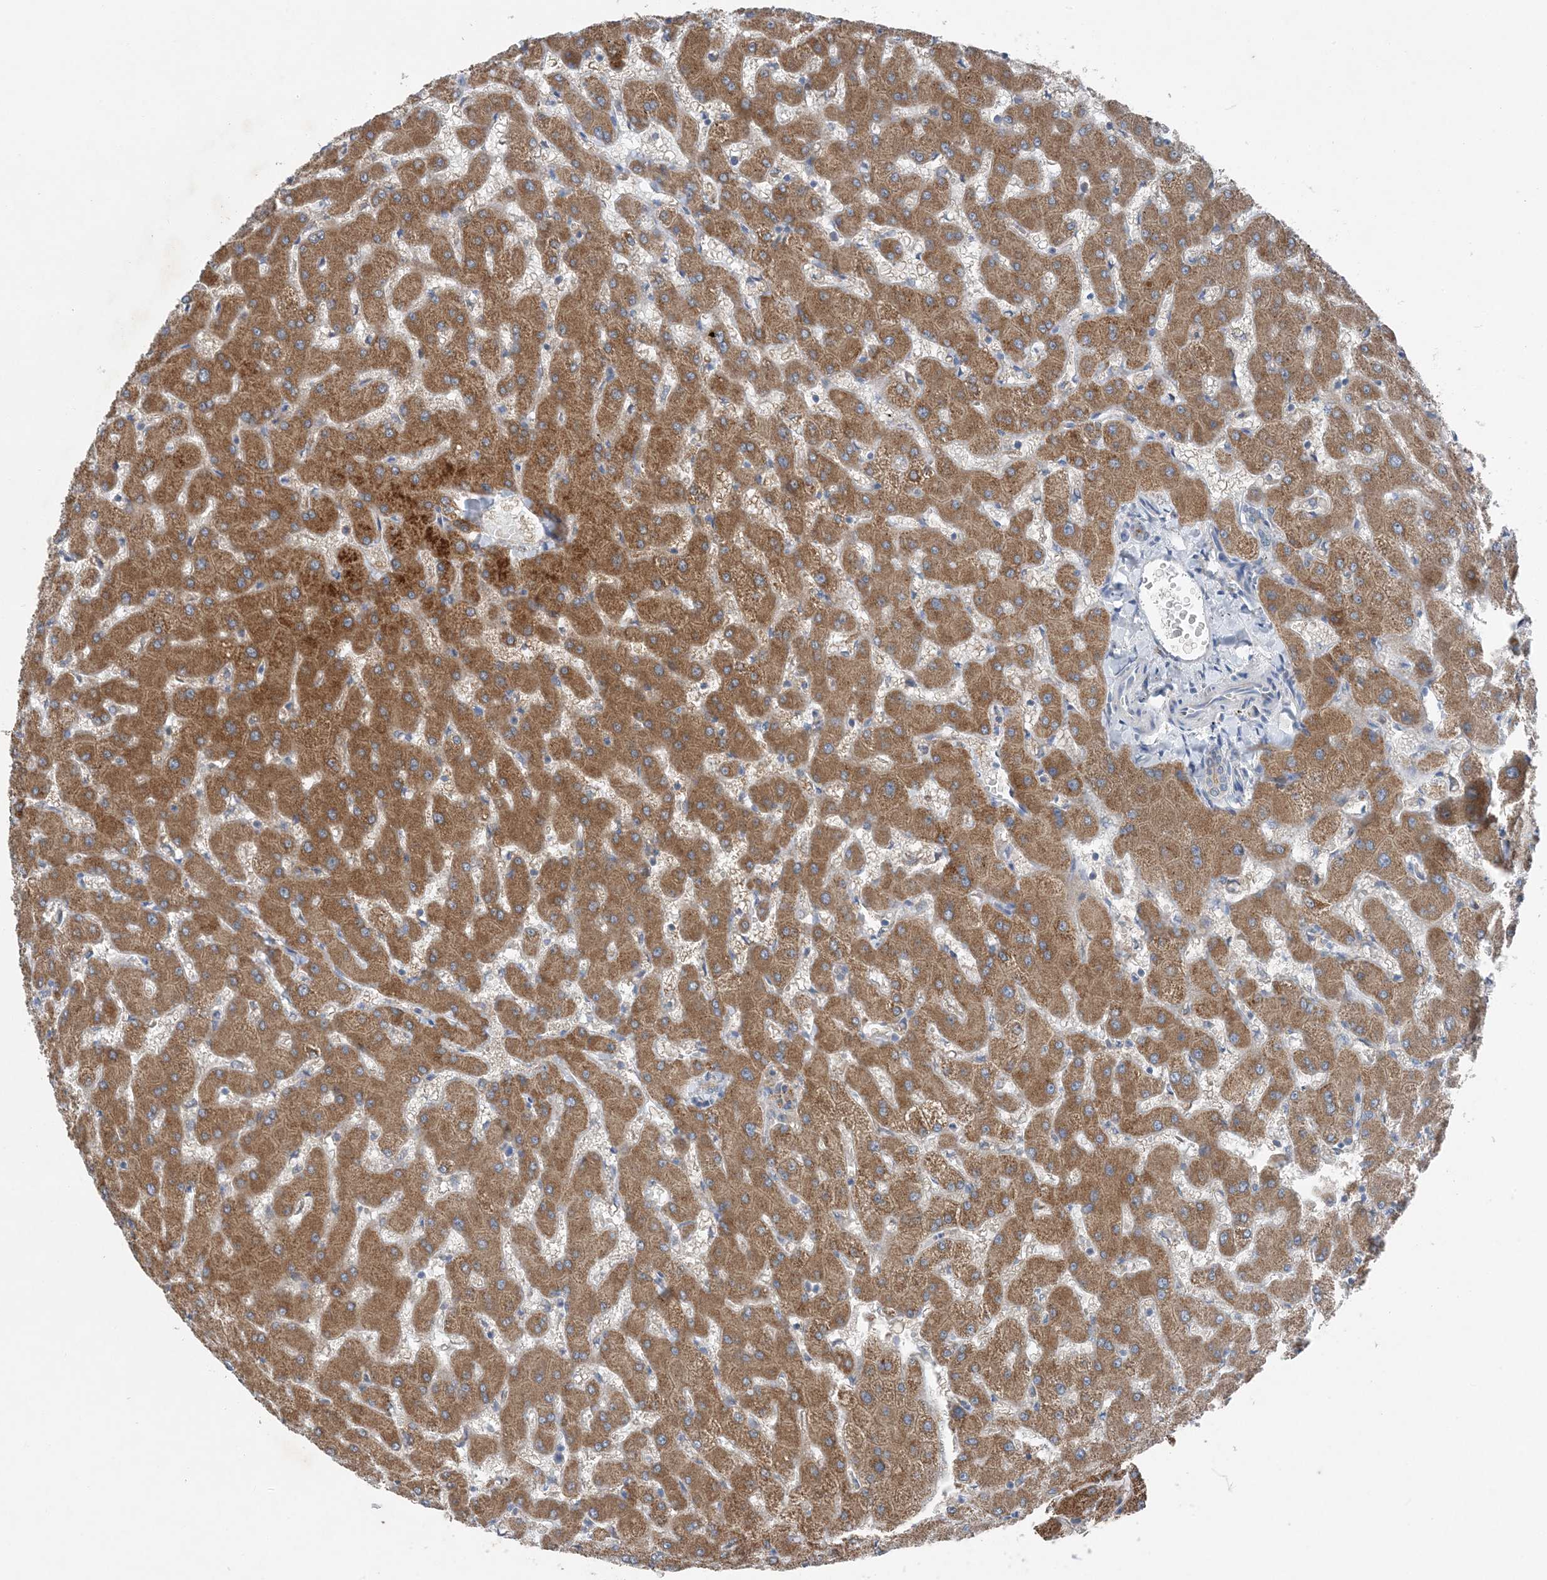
{"staining": {"intensity": "weak", "quantity": "<25%", "location": "cytoplasmic/membranous"}, "tissue": "liver", "cell_type": "Cholangiocytes", "image_type": "normal", "snomed": [{"axis": "morphology", "description": "Normal tissue, NOS"}, {"axis": "topography", "description": "Liver"}], "caption": "IHC histopathology image of unremarkable liver stained for a protein (brown), which shows no positivity in cholangiocytes. (DAB IHC, high magnification).", "gene": "DHX30", "patient": {"sex": "female", "age": 63}}